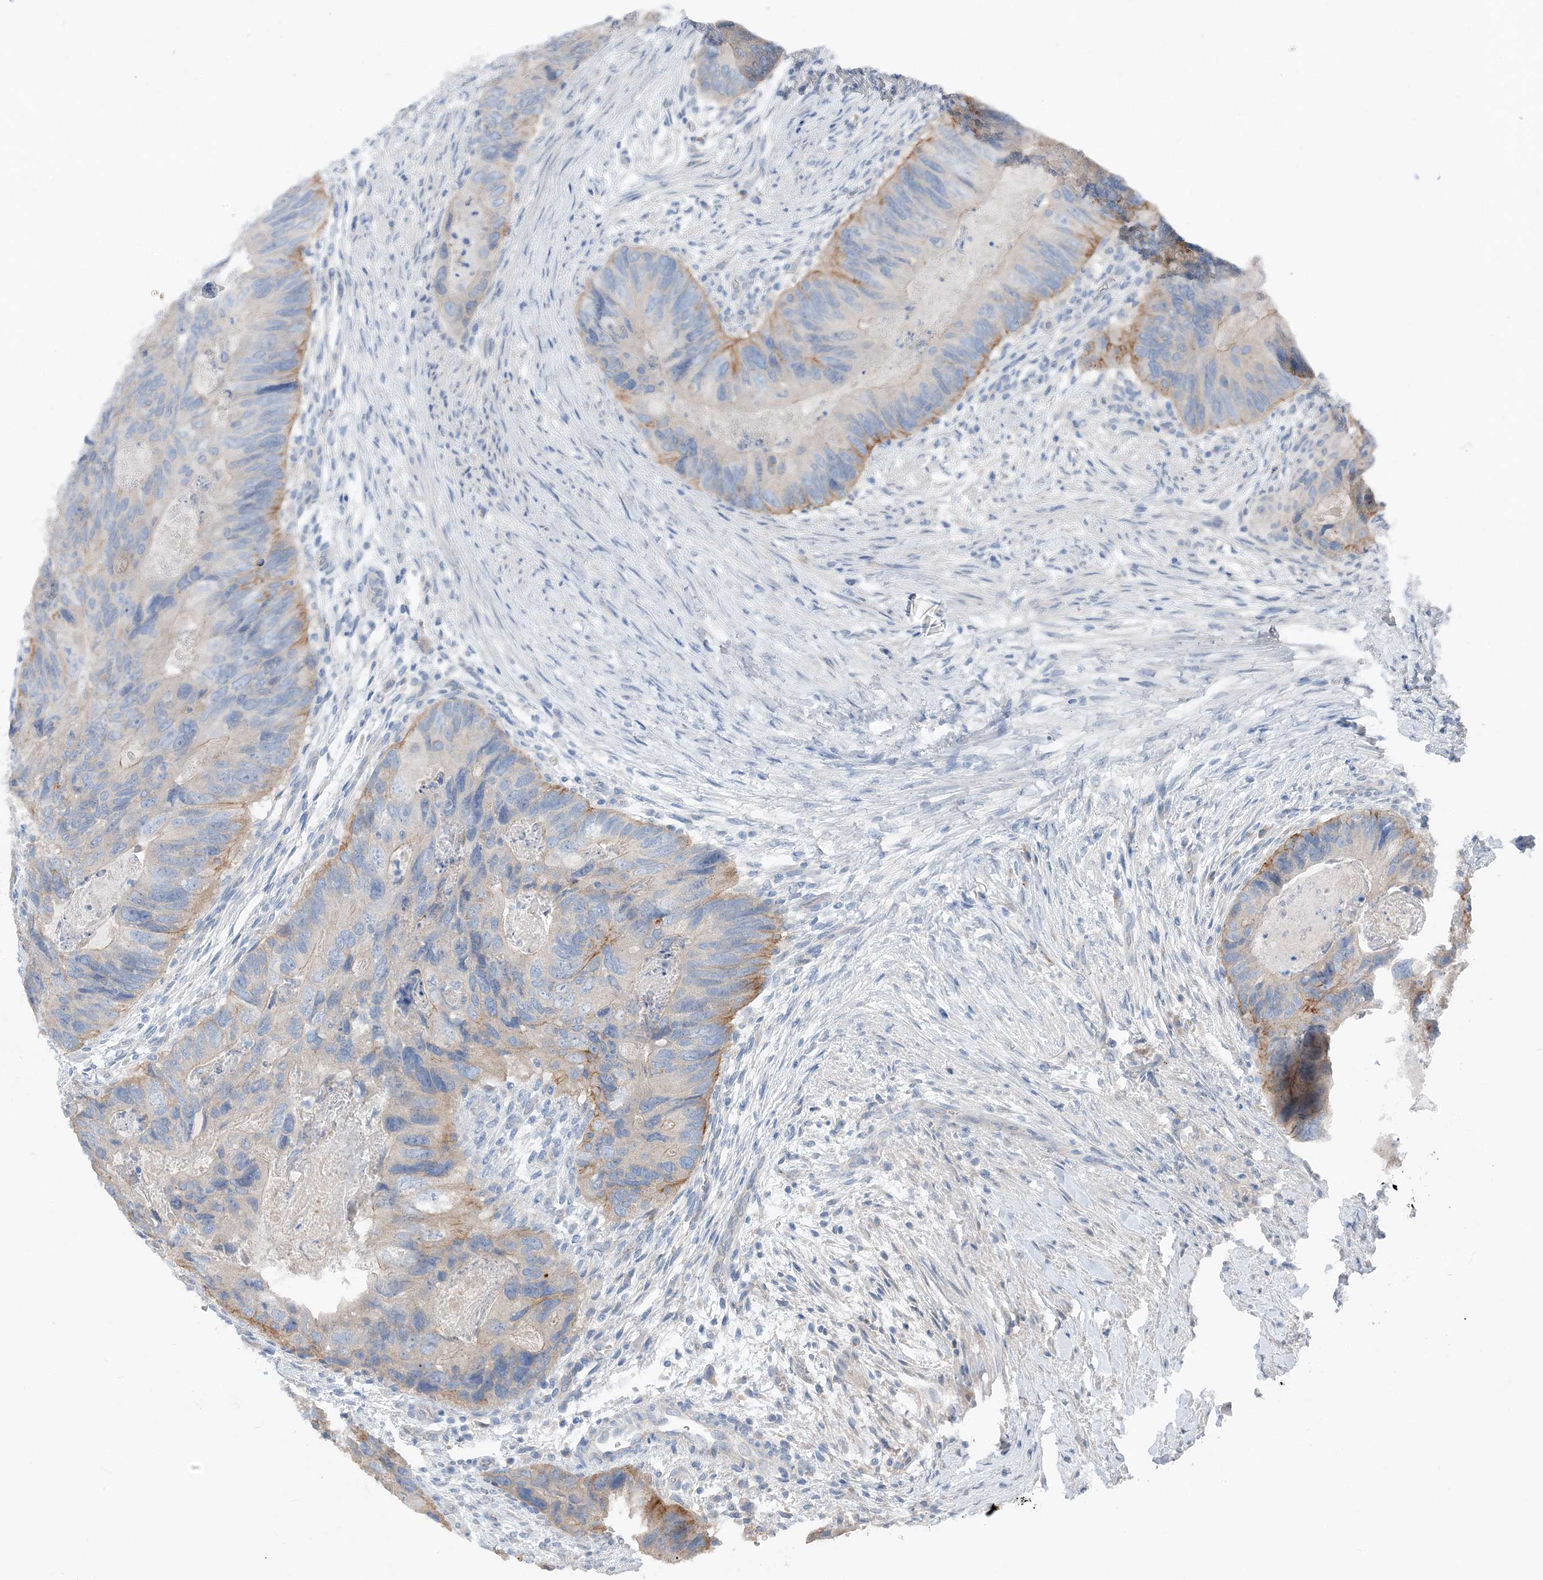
{"staining": {"intensity": "moderate", "quantity": "<25%", "location": "cytoplasmic/membranous"}, "tissue": "colorectal cancer", "cell_type": "Tumor cells", "image_type": "cancer", "snomed": [{"axis": "morphology", "description": "Adenocarcinoma, NOS"}, {"axis": "topography", "description": "Rectum"}], "caption": "The photomicrograph reveals staining of colorectal adenocarcinoma, revealing moderate cytoplasmic/membranous protein staining (brown color) within tumor cells. The staining was performed using DAB, with brown indicating positive protein expression. Nuclei are stained blue with hematoxylin.", "gene": "NCOA7", "patient": {"sex": "male", "age": 63}}